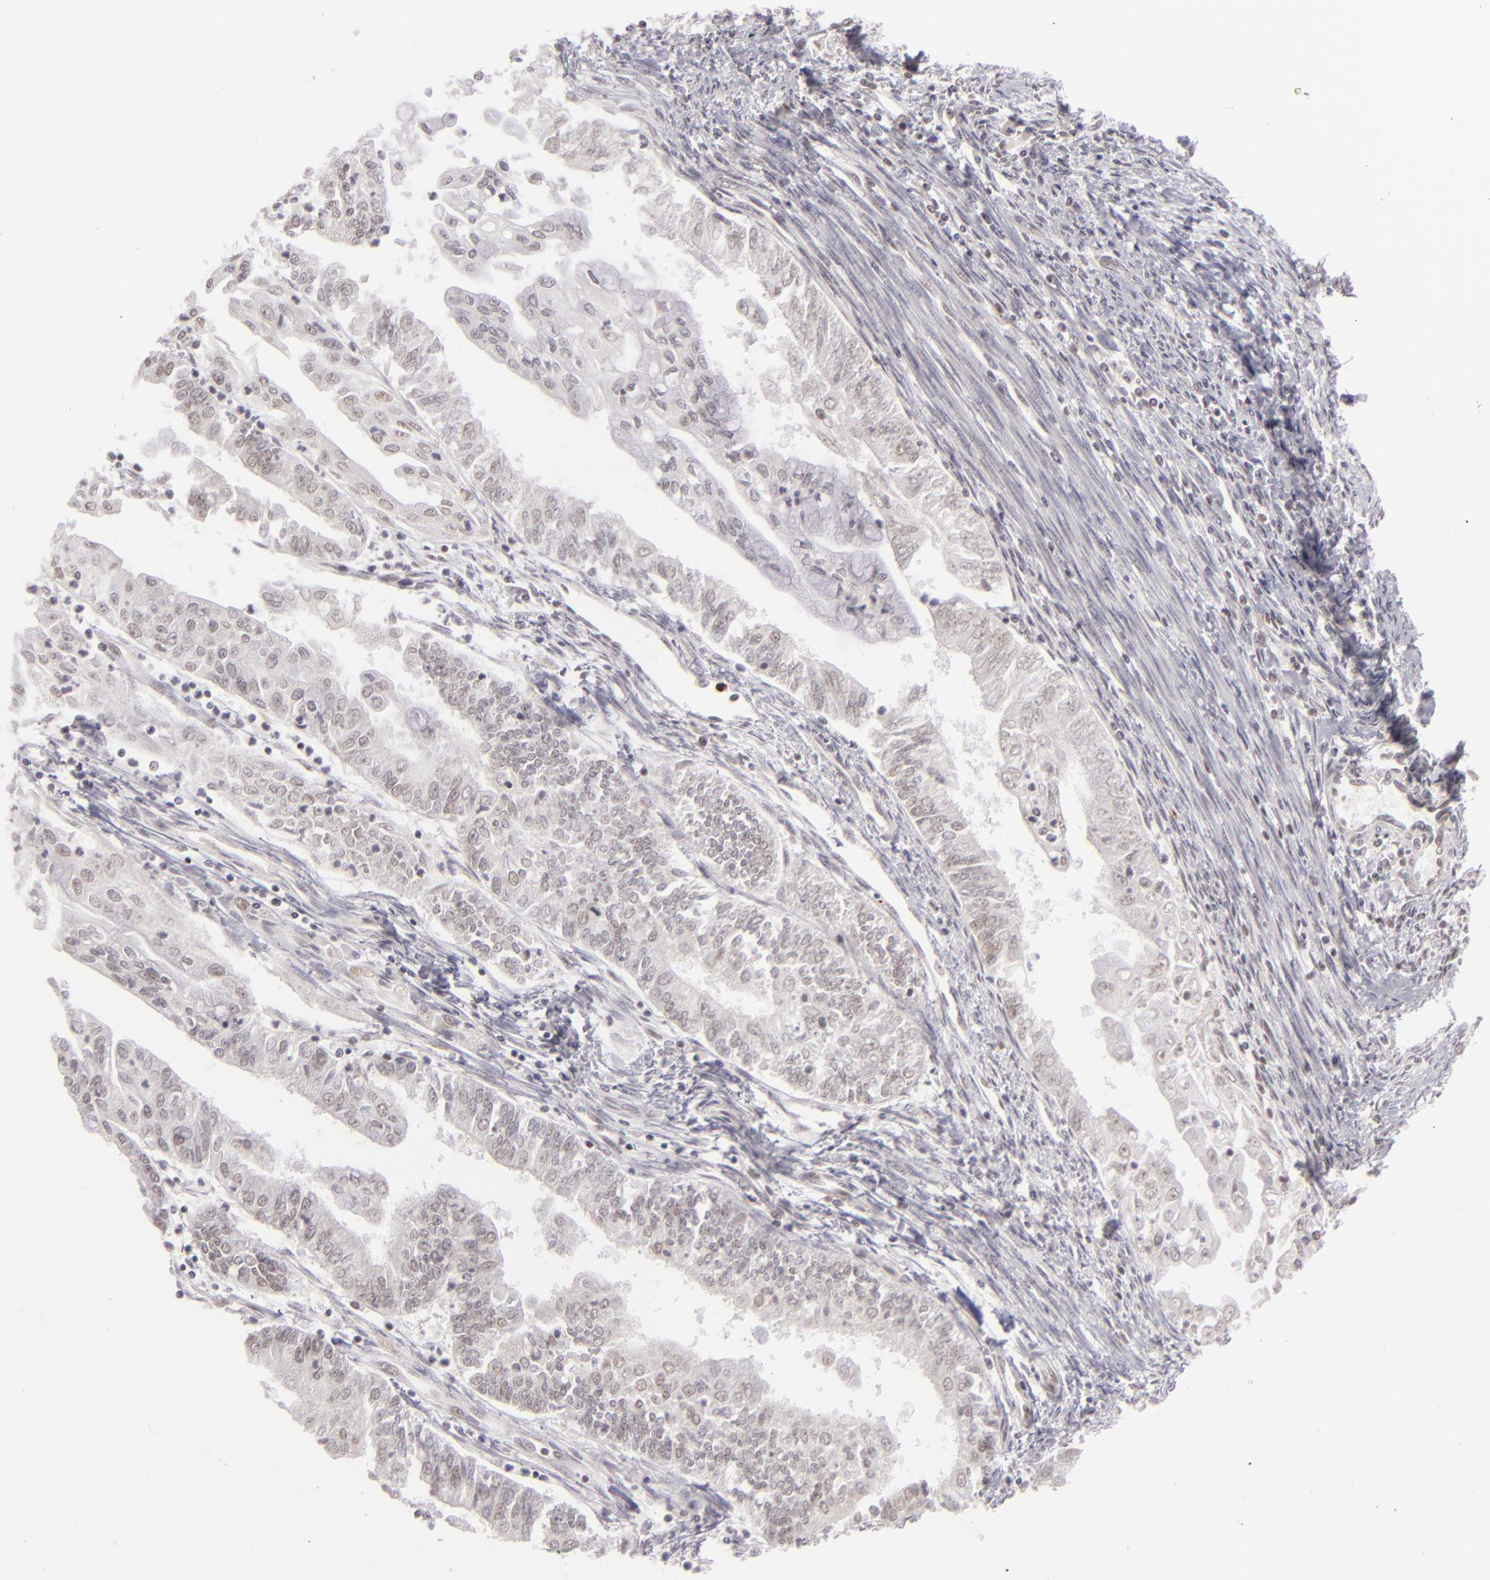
{"staining": {"intensity": "weak", "quantity": "<25%", "location": "nuclear"}, "tissue": "endometrial cancer", "cell_type": "Tumor cells", "image_type": "cancer", "snomed": [{"axis": "morphology", "description": "Adenocarcinoma, NOS"}, {"axis": "topography", "description": "Endometrium"}], "caption": "This is a histopathology image of immunohistochemistry staining of endometrial cancer (adenocarcinoma), which shows no positivity in tumor cells. Nuclei are stained in blue.", "gene": "DAXX", "patient": {"sex": "female", "age": 75}}